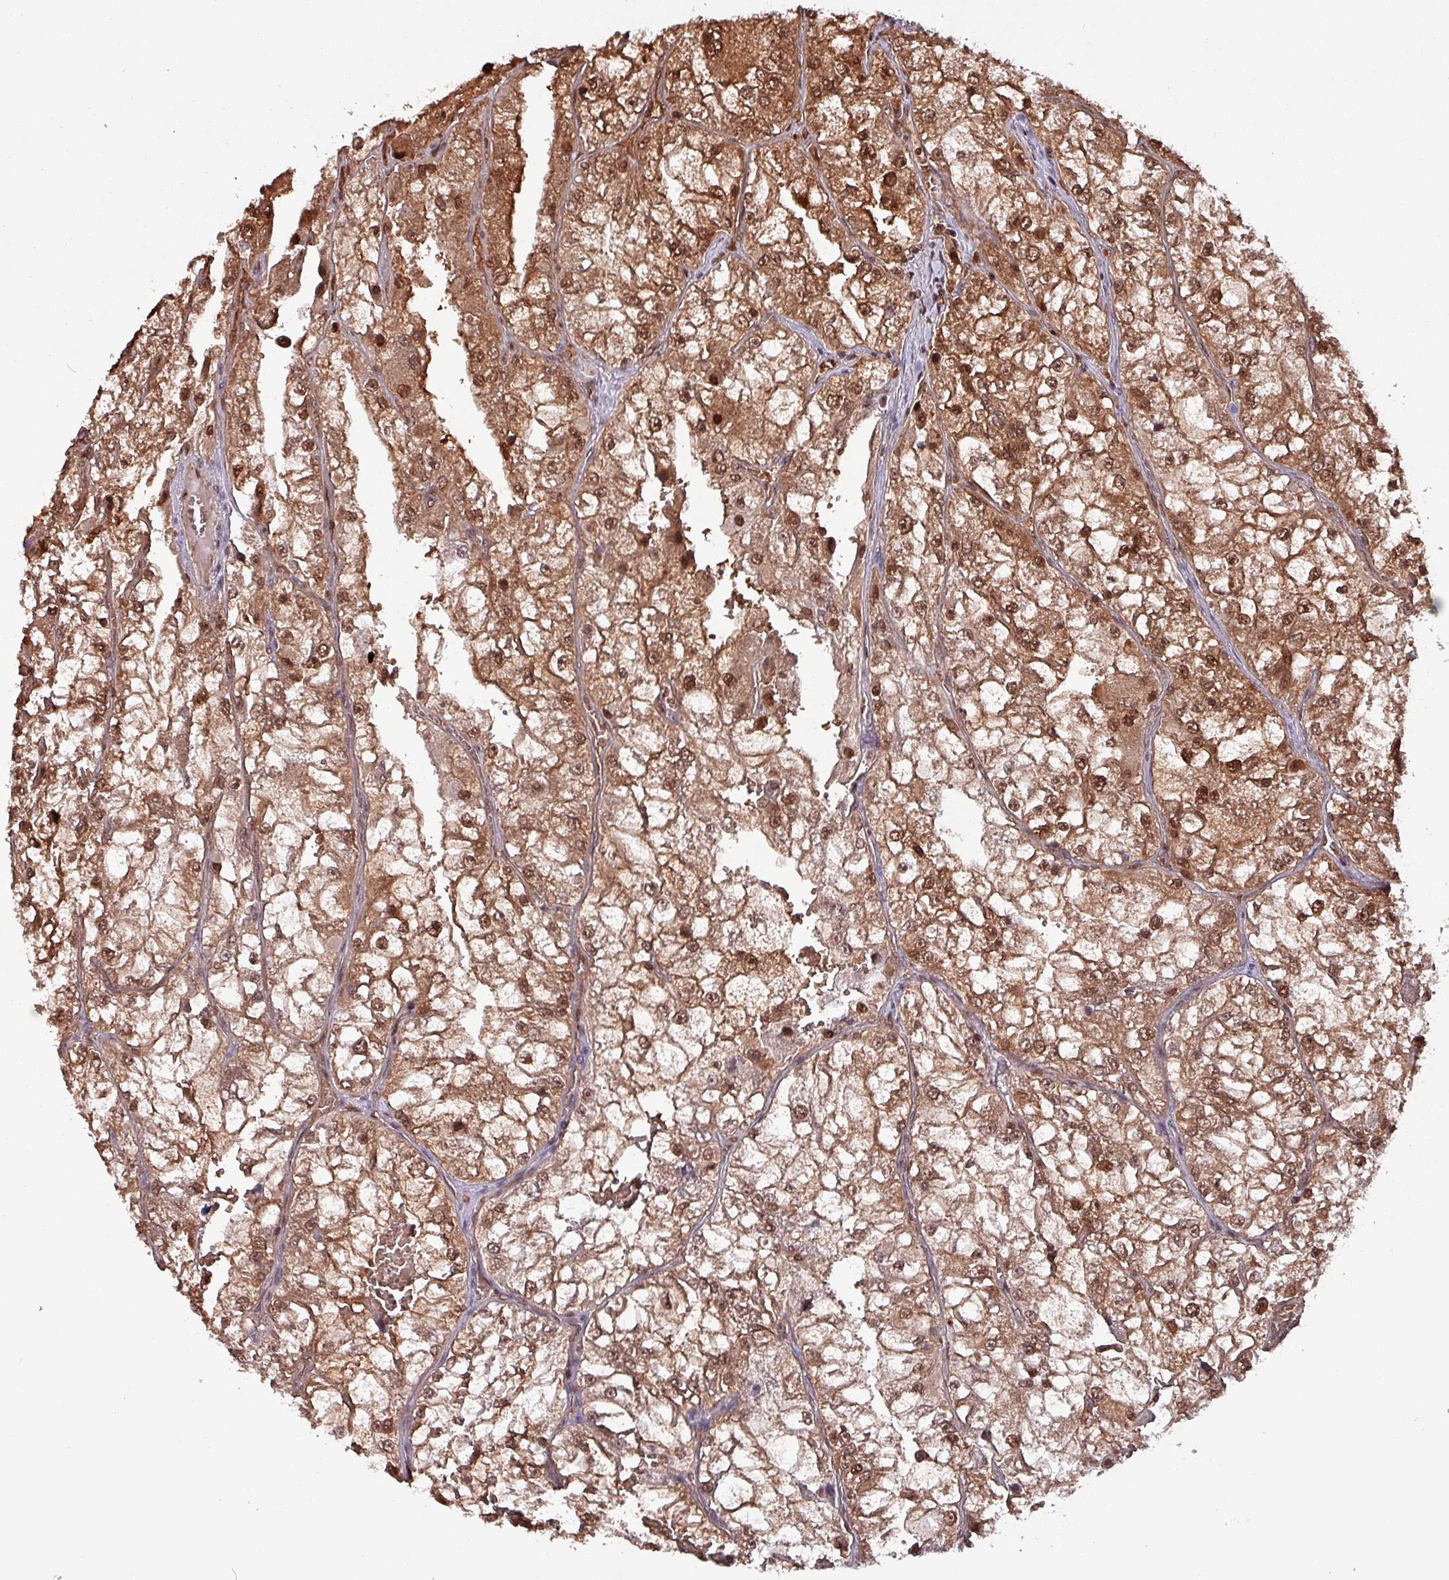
{"staining": {"intensity": "moderate", "quantity": ">75%", "location": "cytoplasmic/membranous,nuclear"}, "tissue": "renal cancer", "cell_type": "Tumor cells", "image_type": "cancer", "snomed": [{"axis": "morphology", "description": "Adenocarcinoma, NOS"}, {"axis": "topography", "description": "Kidney"}], "caption": "Brown immunohistochemical staining in renal adenocarcinoma shows moderate cytoplasmic/membranous and nuclear positivity in approximately >75% of tumor cells. (DAB (3,3'-diaminobenzidine) = brown stain, brightfield microscopy at high magnification).", "gene": "PSMB8", "patient": {"sex": "female", "age": 72}}